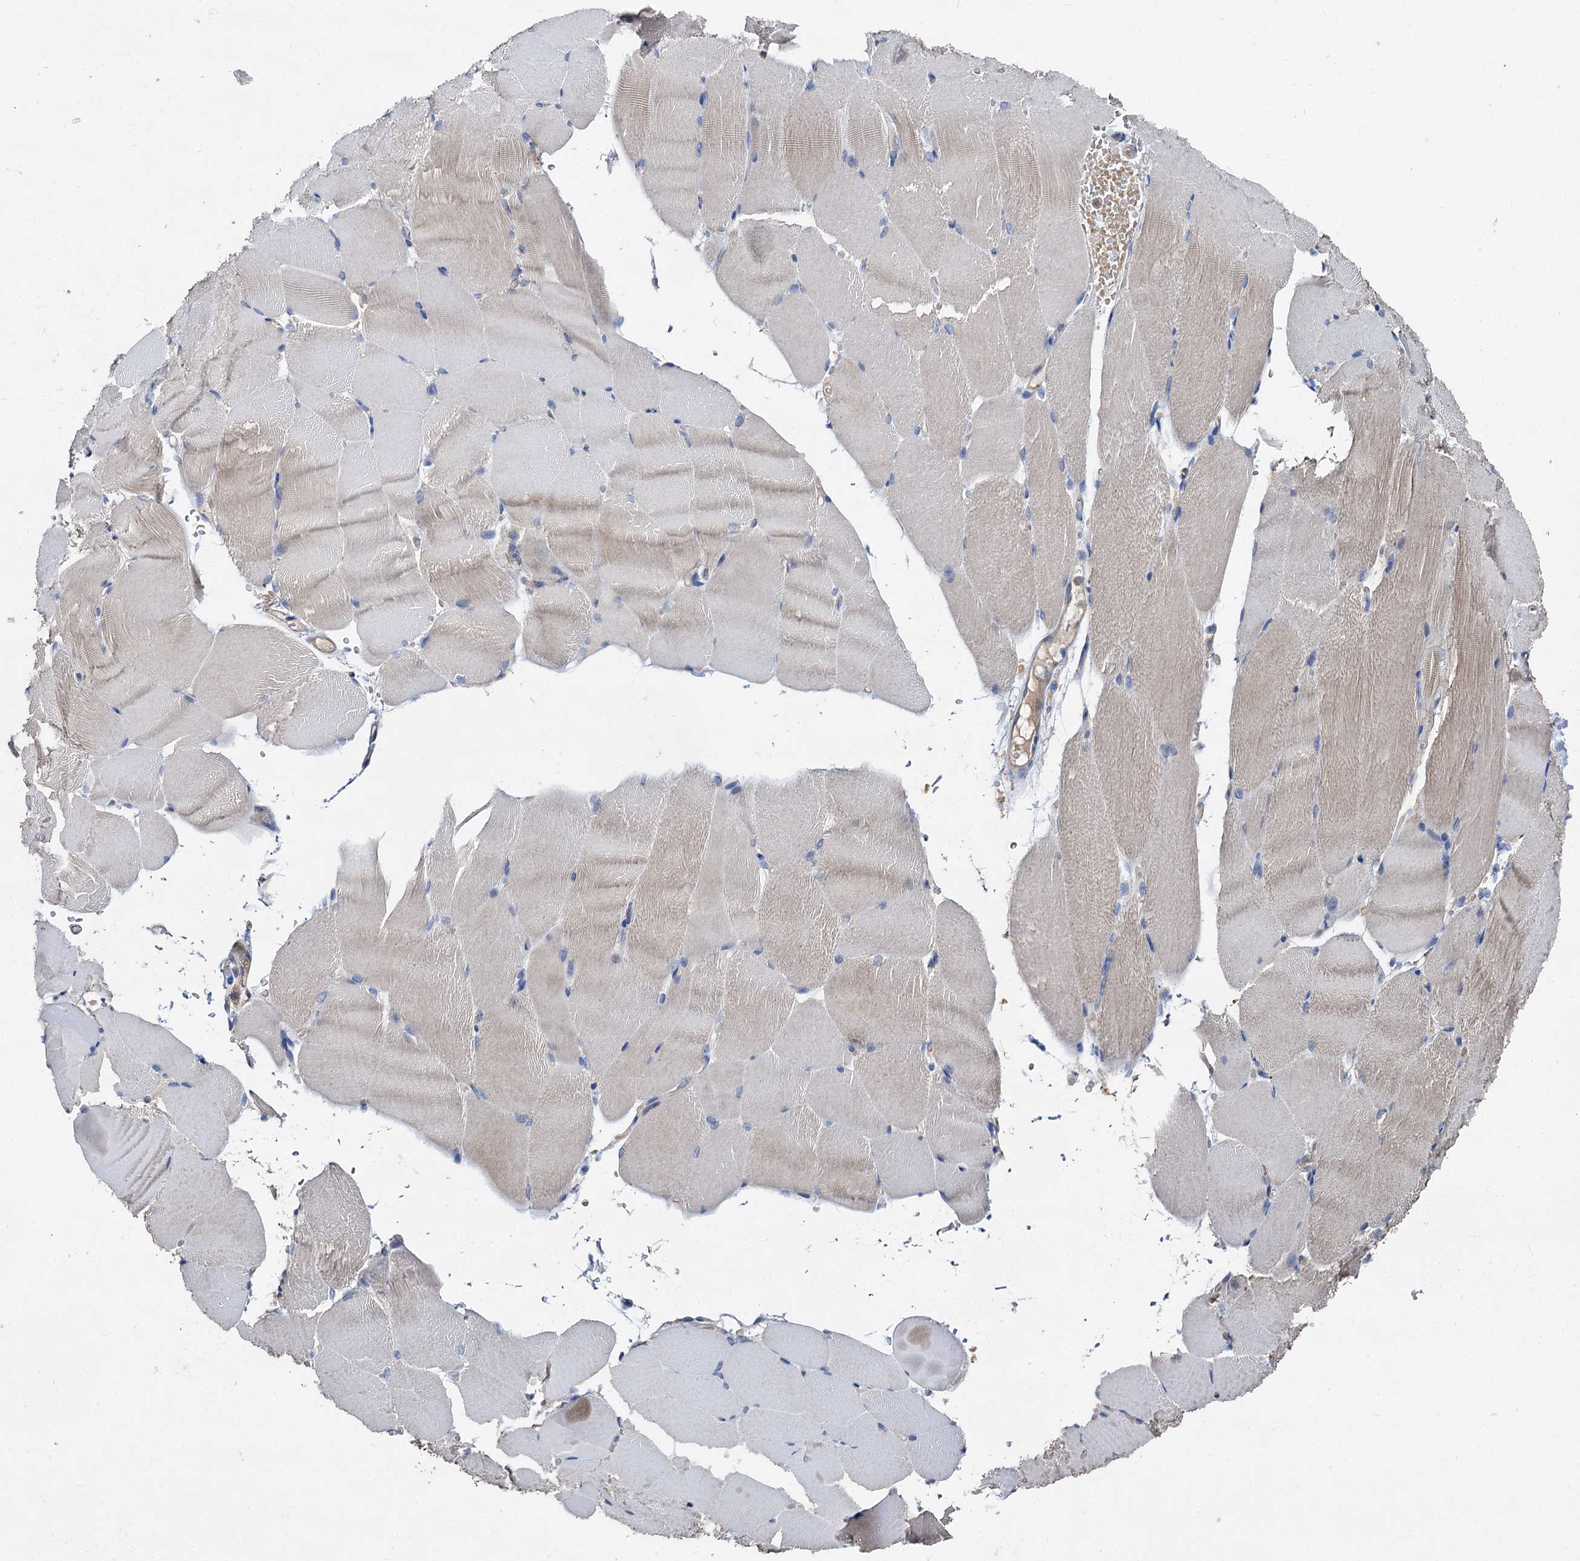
{"staining": {"intensity": "negative", "quantity": "none", "location": "none"}, "tissue": "skeletal muscle", "cell_type": "Myocytes", "image_type": "normal", "snomed": [{"axis": "morphology", "description": "Normal tissue, NOS"}, {"axis": "topography", "description": "Skeletal muscle"}, {"axis": "topography", "description": "Parathyroid gland"}], "caption": "There is no significant expression in myocytes of skeletal muscle. (Immunohistochemistry, brightfield microscopy, high magnification).", "gene": "HVCN1", "patient": {"sex": "female", "age": 37}}